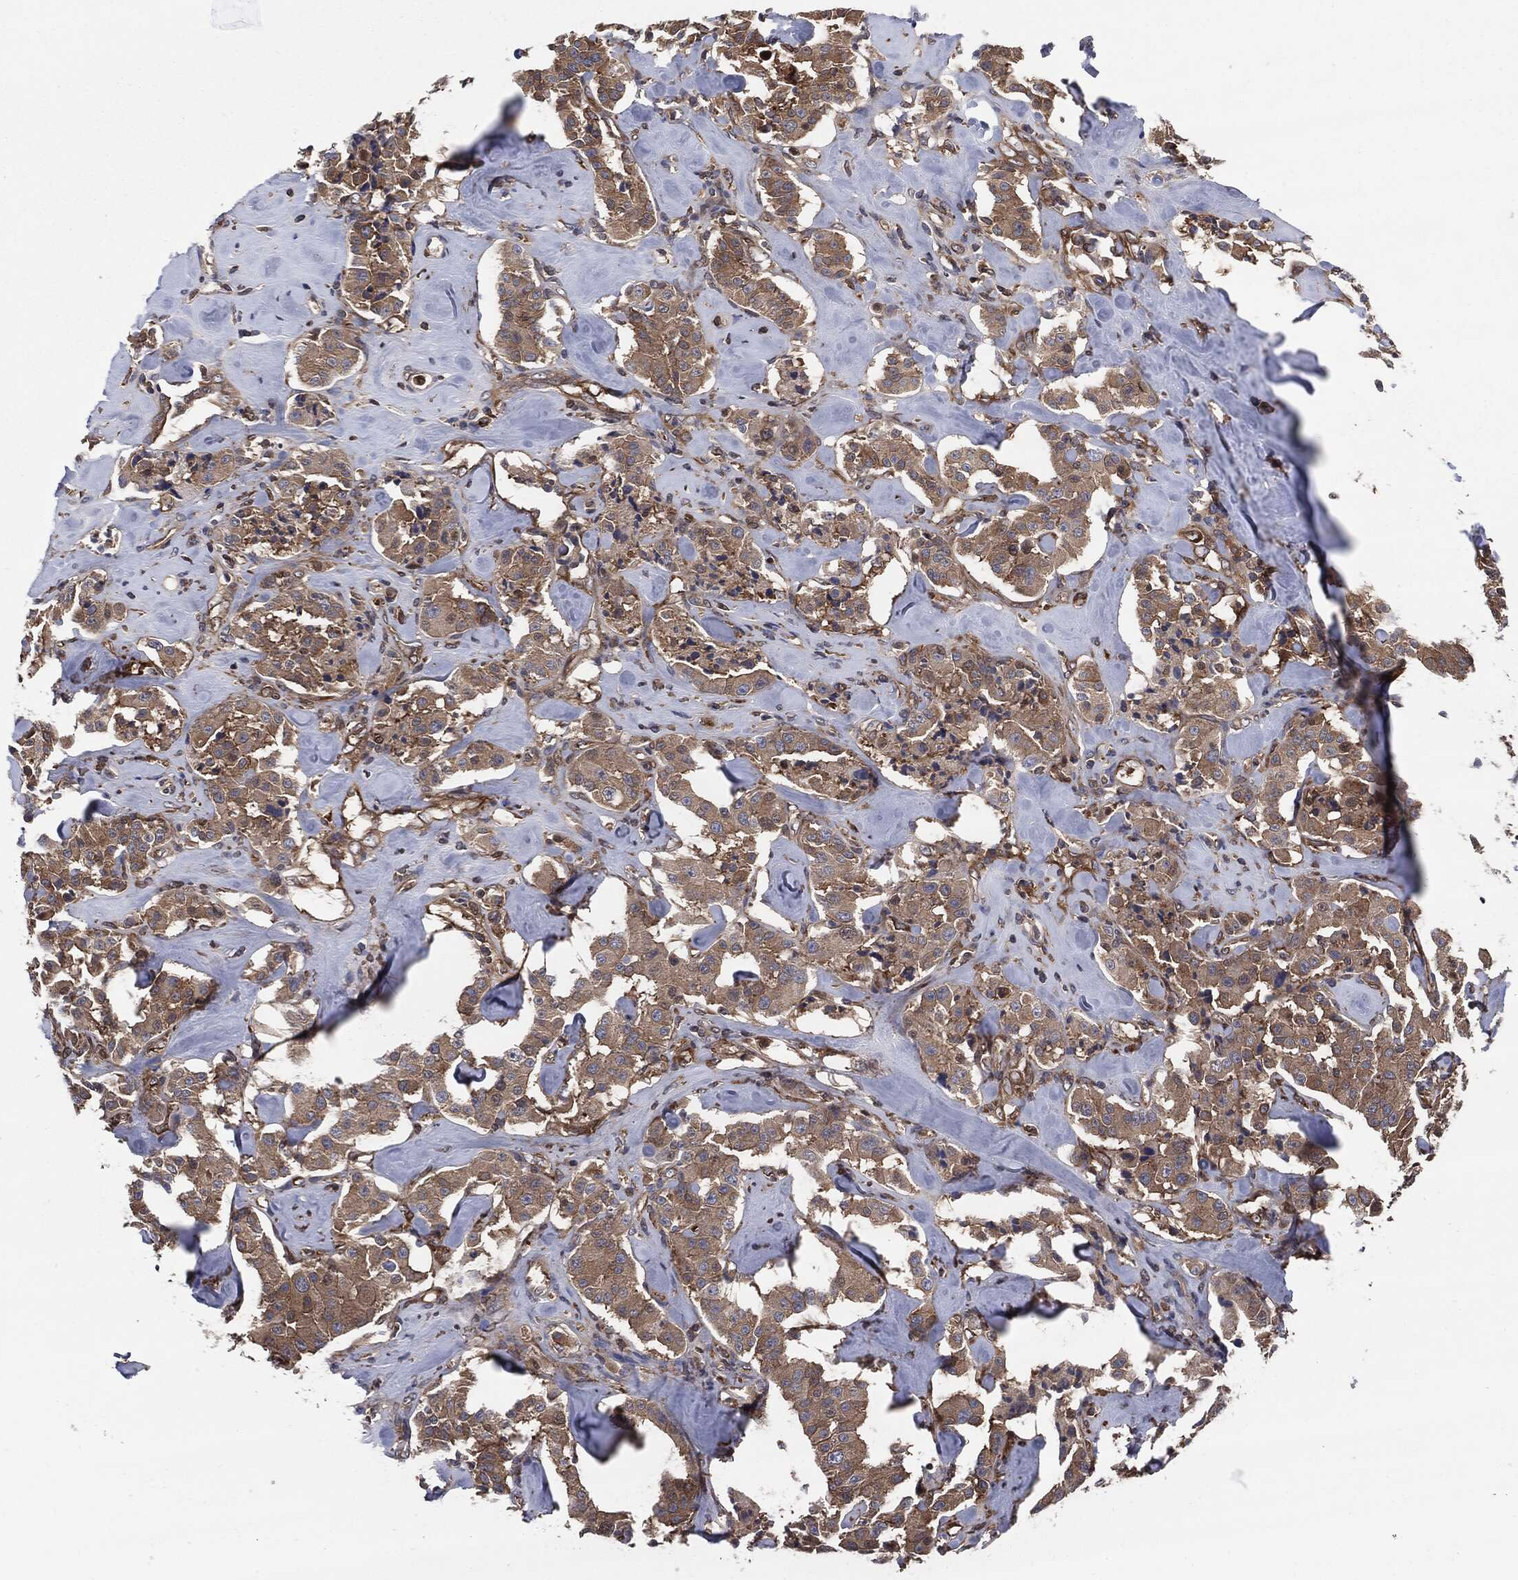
{"staining": {"intensity": "weak", "quantity": "25%-75%", "location": "cytoplasmic/membranous"}, "tissue": "carcinoid", "cell_type": "Tumor cells", "image_type": "cancer", "snomed": [{"axis": "morphology", "description": "Carcinoid, malignant, NOS"}, {"axis": "topography", "description": "Pancreas"}], "caption": "Malignant carcinoid tissue demonstrates weak cytoplasmic/membranous staining in about 25%-75% of tumor cells, visualized by immunohistochemistry. The staining is performed using DAB (3,3'-diaminobenzidine) brown chromogen to label protein expression. The nuclei are counter-stained blue using hematoxylin.", "gene": "XPNPEP1", "patient": {"sex": "male", "age": 41}}